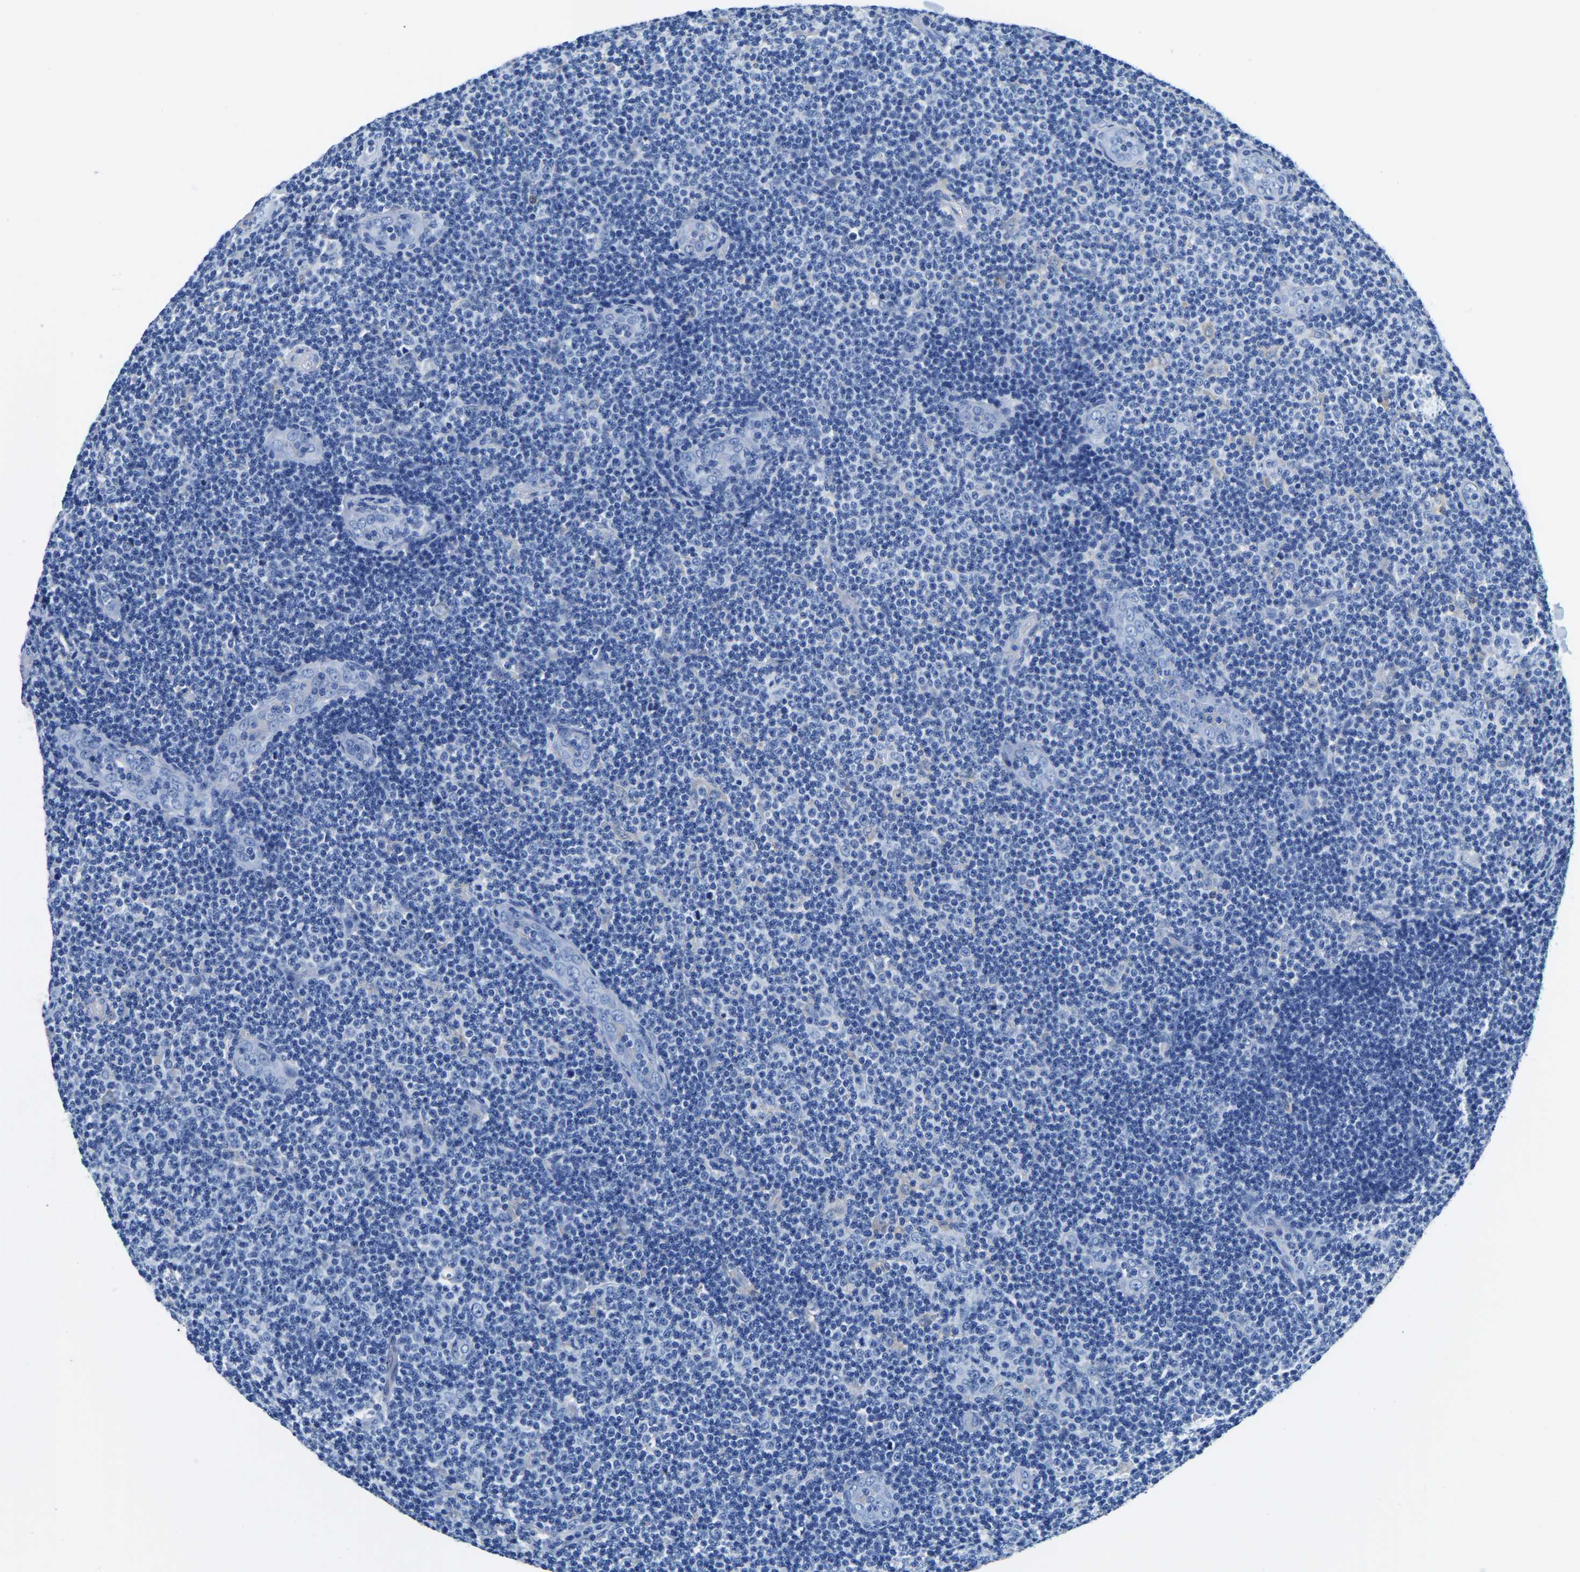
{"staining": {"intensity": "negative", "quantity": "none", "location": "none"}, "tissue": "lymphoma", "cell_type": "Tumor cells", "image_type": "cancer", "snomed": [{"axis": "morphology", "description": "Malignant lymphoma, non-Hodgkin's type, Low grade"}, {"axis": "topography", "description": "Lymph node"}], "caption": "The IHC photomicrograph has no significant expression in tumor cells of lymphoma tissue.", "gene": "ZDHHC13", "patient": {"sex": "male", "age": 83}}